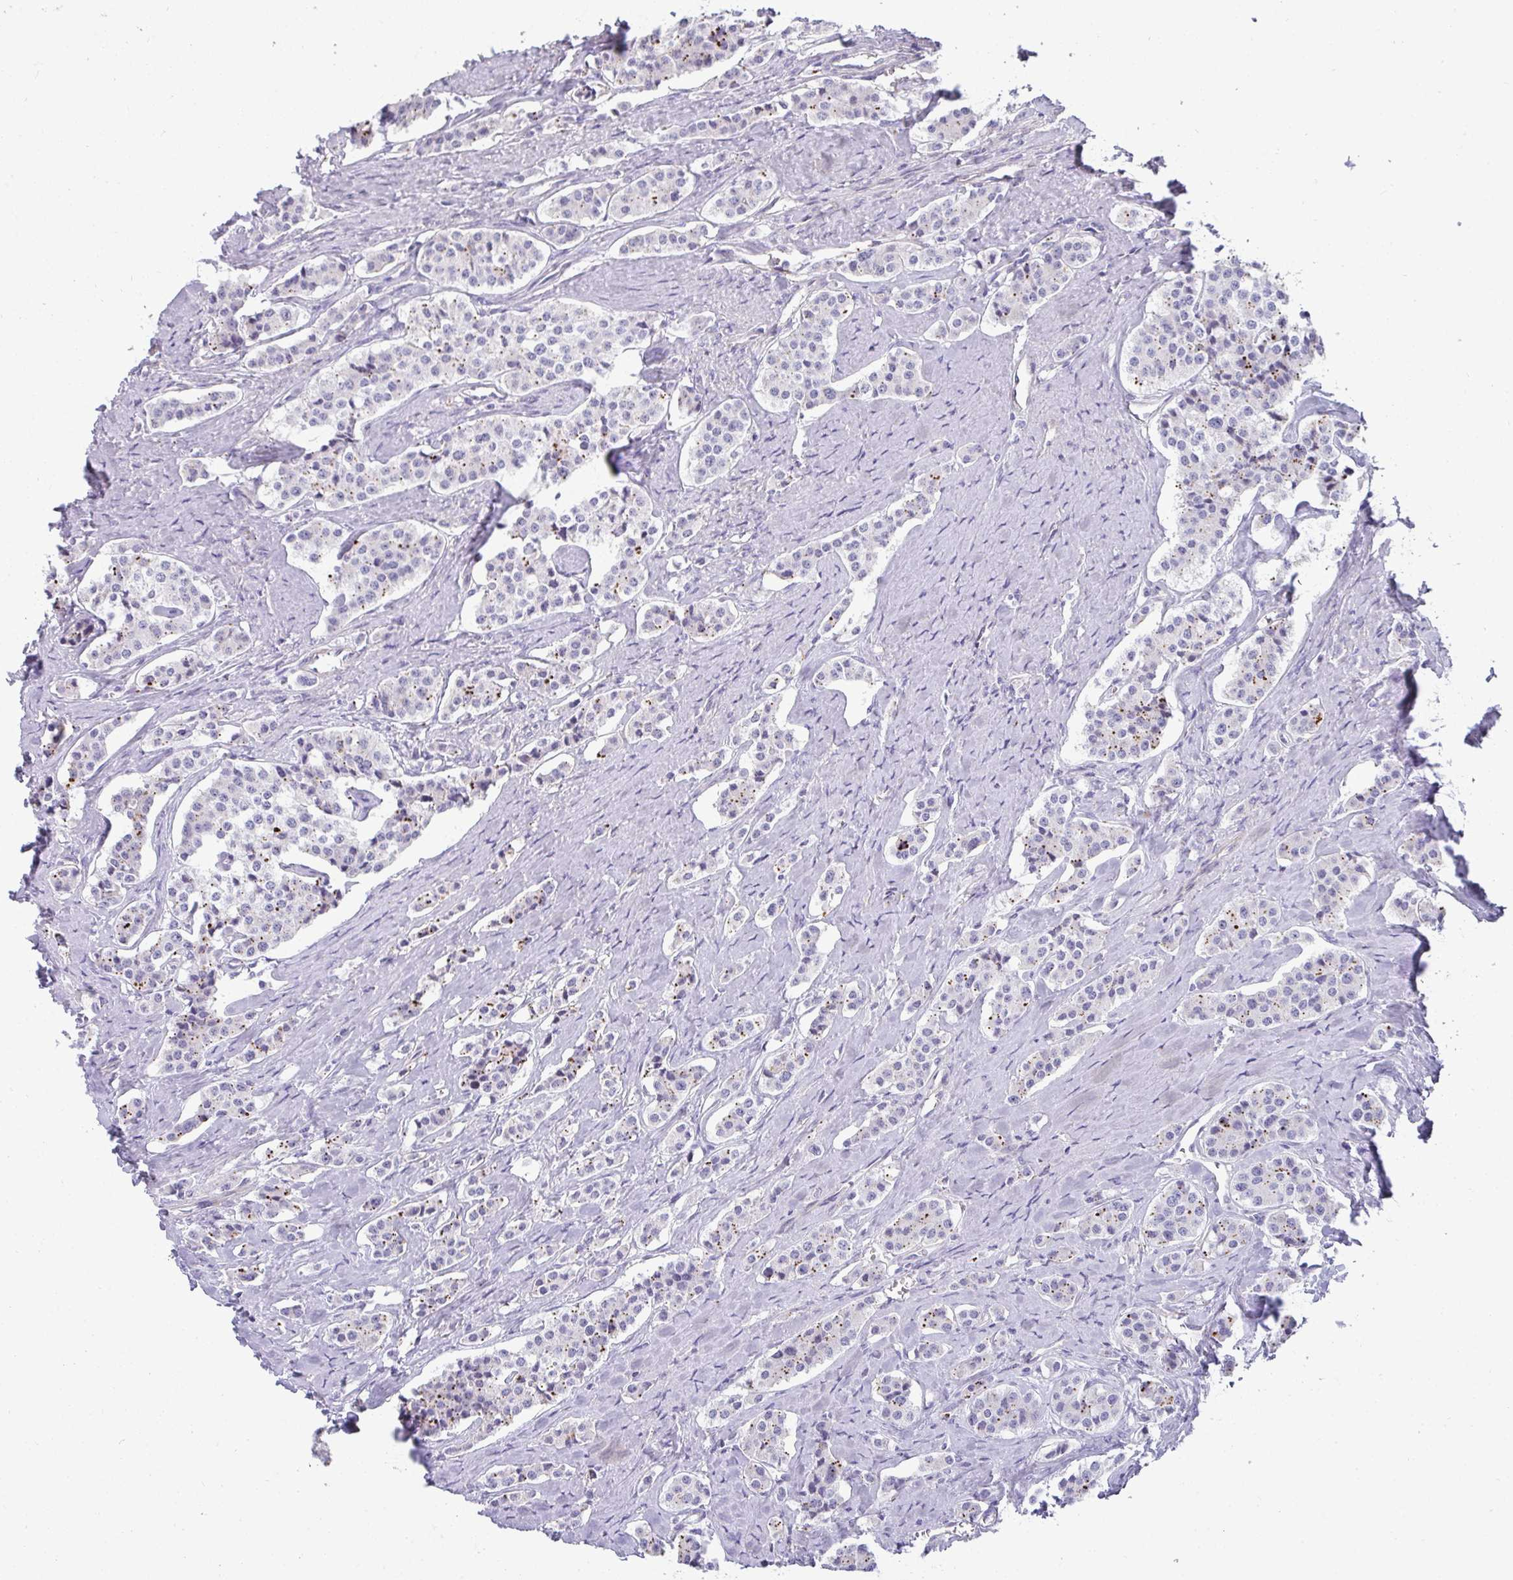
{"staining": {"intensity": "moderate", "quantity": "25%-75%", "location": "cytoplasmic/membranous"}, "tissue": "carcinoid", "cell_type": "Tumor cells", "image_type": "cancer", "snomed": [{"axis": "morphology", "description": "Carcinoid, malignant, NOS"}, {"axis": "topography", "description": "Small intestine"}], "caption": "Brown immunohistochemical staining in human carcinoid demonstrates moderate cytoplasmic/membranous positivity in about 25%-75% of tumor cells. The protein of interest is stained brown, and the nuclei are stained in blue (DAB (3,3'-diaminobenzidine) IHC with brightfield microscopy, high magnification).", "gene": "AK5", "patient": {"sex": "male", "age": 63}}